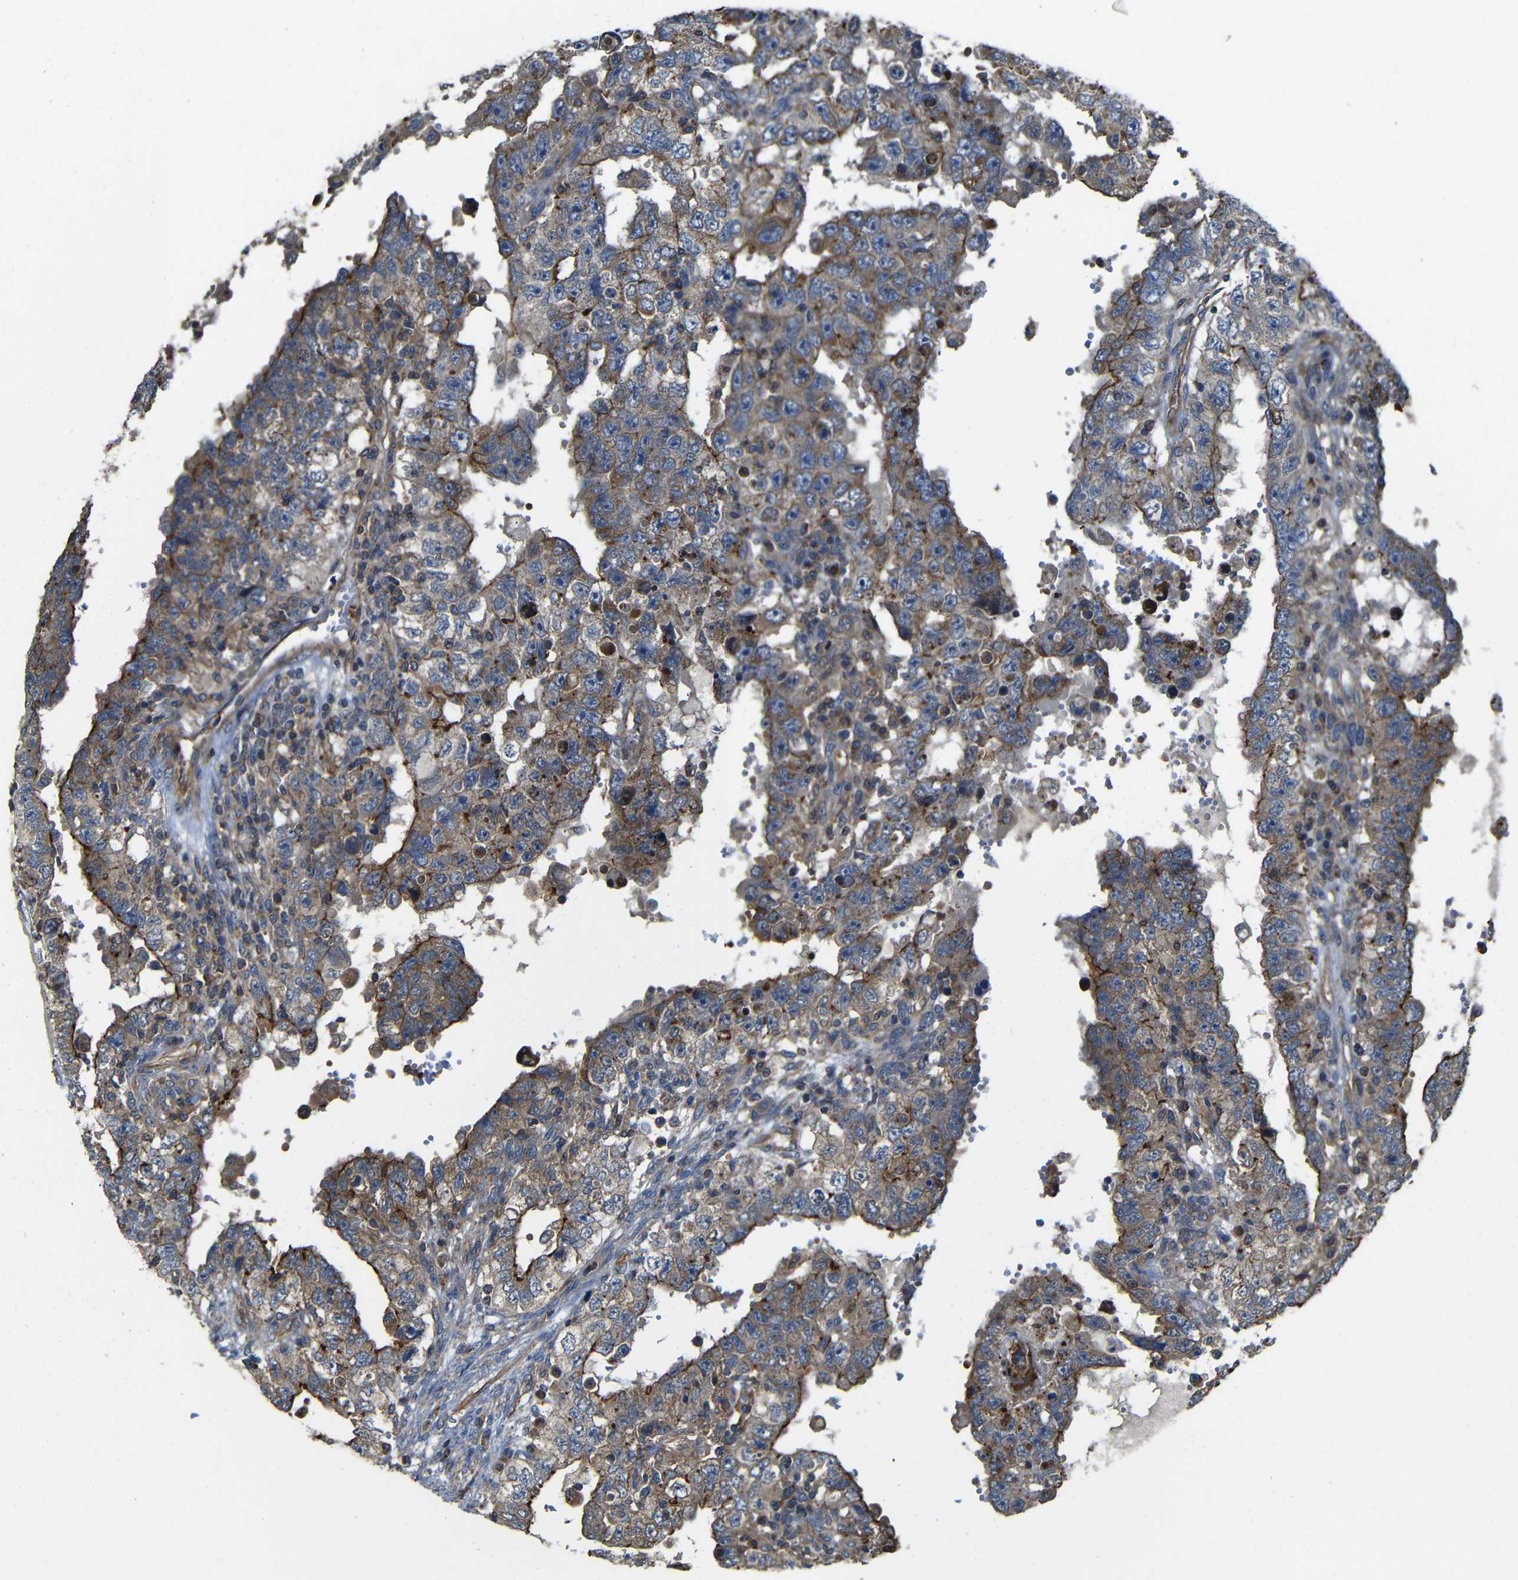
{"staining": {"intensity": "moderate", "quantity": "25%-75%", "location": "cytoplasmic/membranous"}, "tissue": "testis cancer", "cell_type": "Tumor cells", "image_type": "cancer", "snomed": [{"axis": "morphology", "description": "Carcinoma, Embryonal, NOS"}, {"axis": "topography", "description": "Testis"}], "caption": "Immunohistochemical staining of human testis embryonal carcinoma displays medium levels of moderate cytoplasmic/membranous protein expression in approximately 25%-75% of tumor cells.", "gene": "PTCH1", "patient": {"sex": "male", "age": 26}}